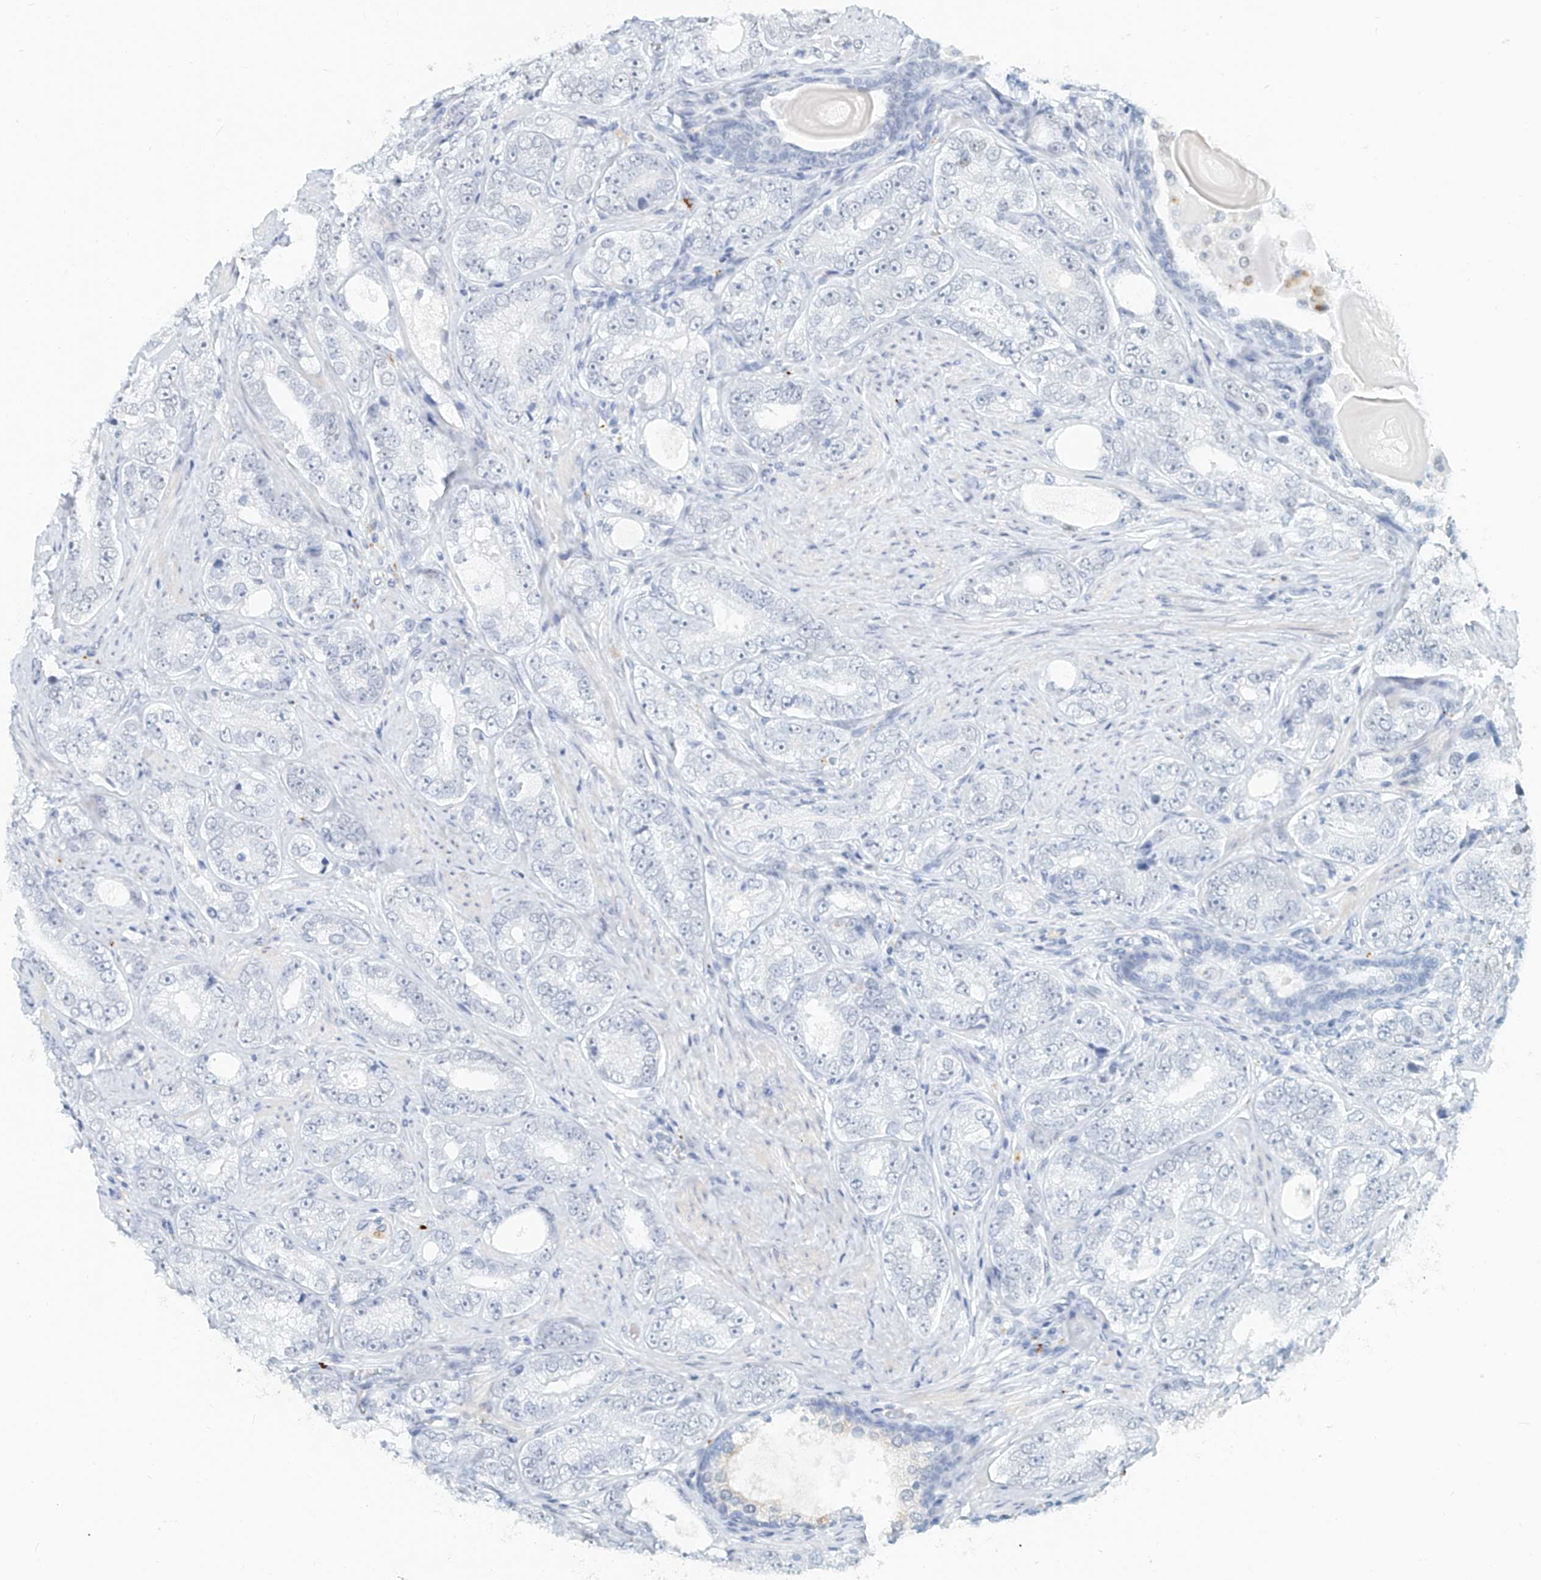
{"staining": {"intensity": "weak", "quantity": "<25%", "location": "nuclear"}, "tissue": "prostate cancer", "cell_type": "Tumor cells", "image_type": "cancer", "snomed": [{"axis": "morphology", "description": "Adenocarcinoma, High grade"}, {"axis": "topography", "description": "Prostate"}], "caption": "This is an immunohistochemistry photomicrograph of human prostate cancer. There is no expression in tumor cells.", "gene": "SASH1", "patient": {"sex": "male", "age": 56}}